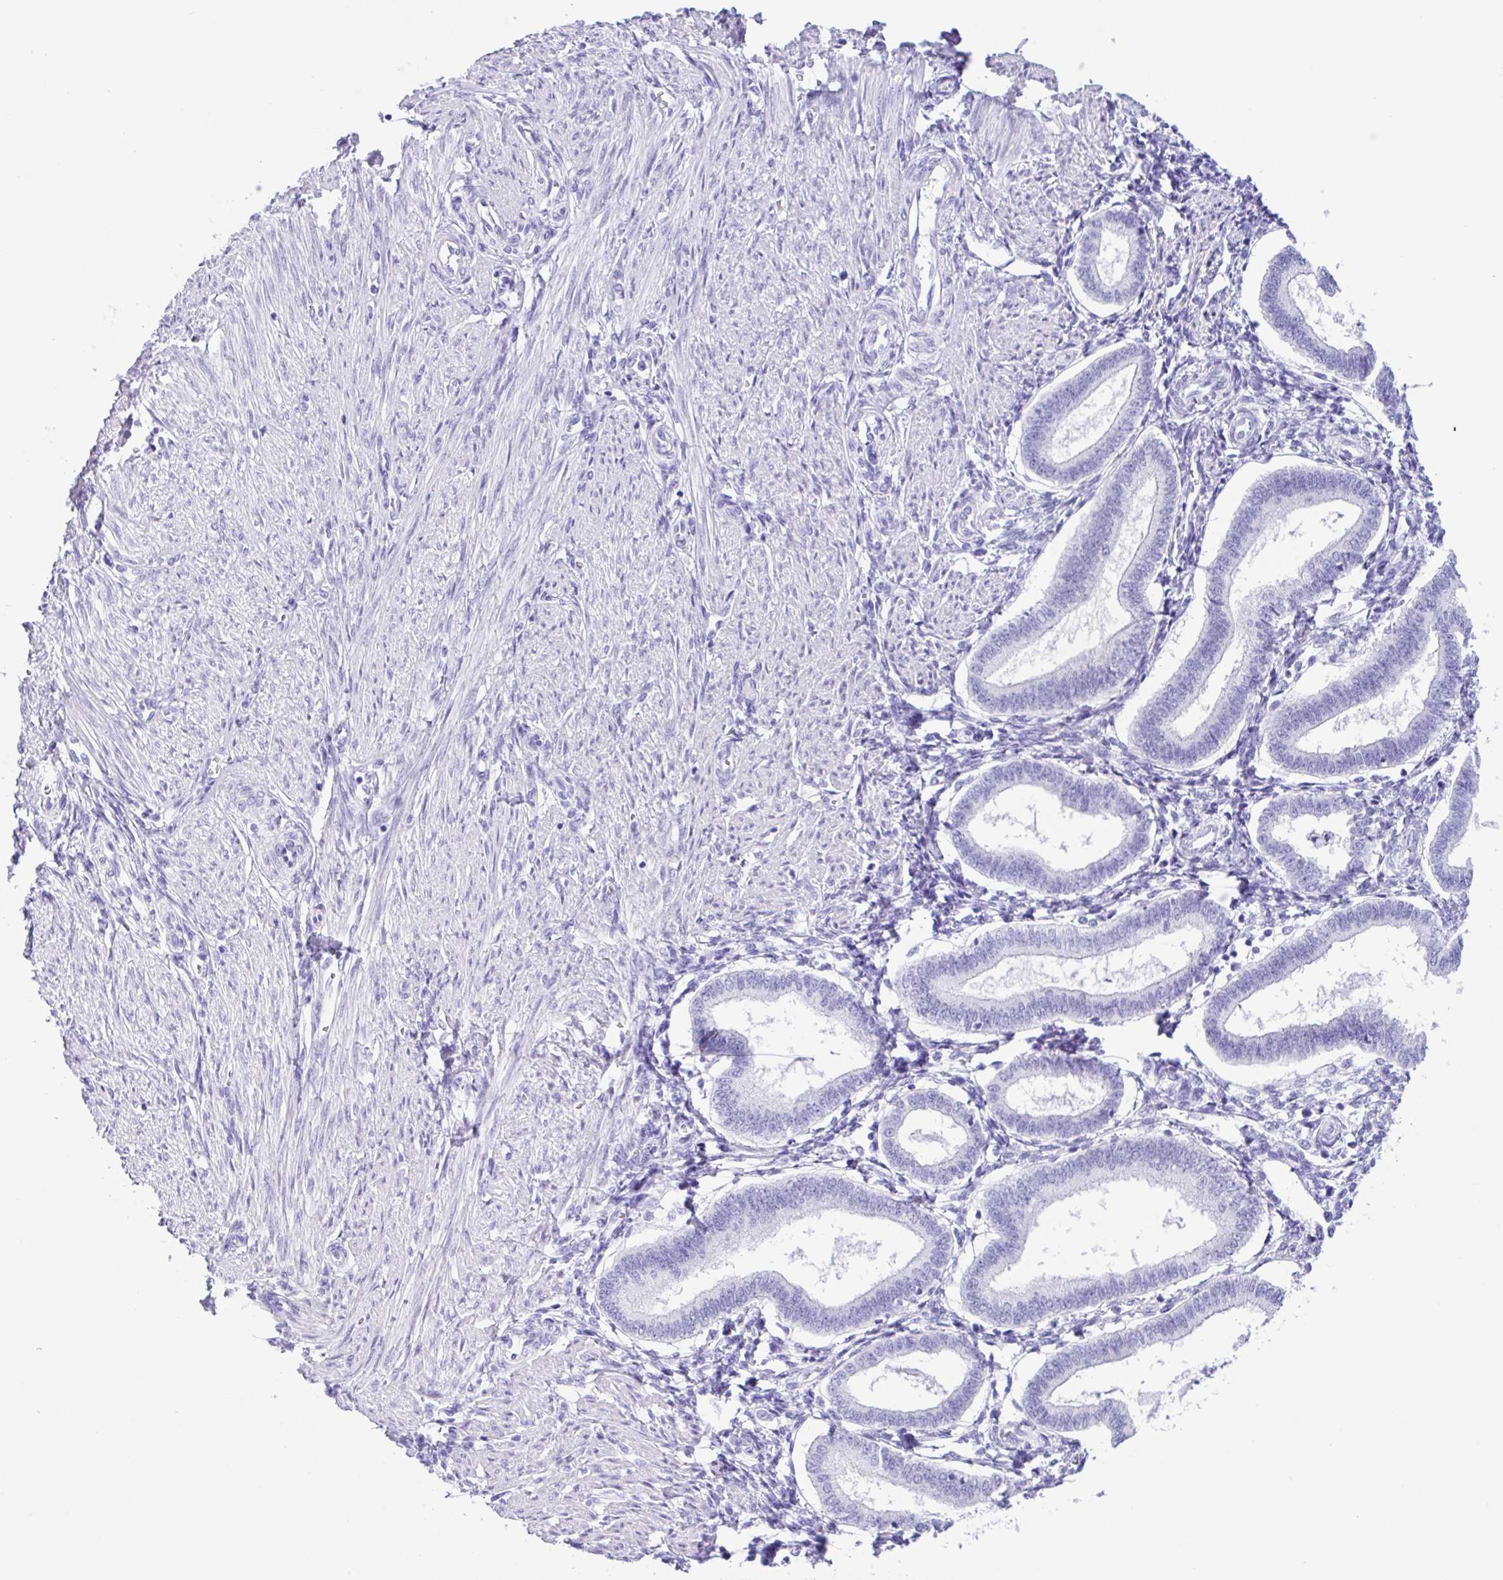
{"staining": {"intensity": "negative", "quantity": "none", "location": "none"}, "tissue": "endometrium", "cell_type": "Cells in endometrial stroma", "image_type": "normal", "snomed": [{"axis": "morphology", "description": "Normal tissue, NOS"}, {"axis": "topography", "description": "Endometrium"}], "caption": "DAB (3,3'-diaminobenzidine) immunohistochemical staining of normal human endometrium displays no significant expression in cells in endometrial stroma. (Stains: DAB (3,3'-diaminobenzidine) immunohistochemistry (IHC) with hematoxylin counter stain, Microscopy: brightfield microscopy at high magnification).", "gene": "CPA1", "patient": {"sex": "female", "age": 24}}